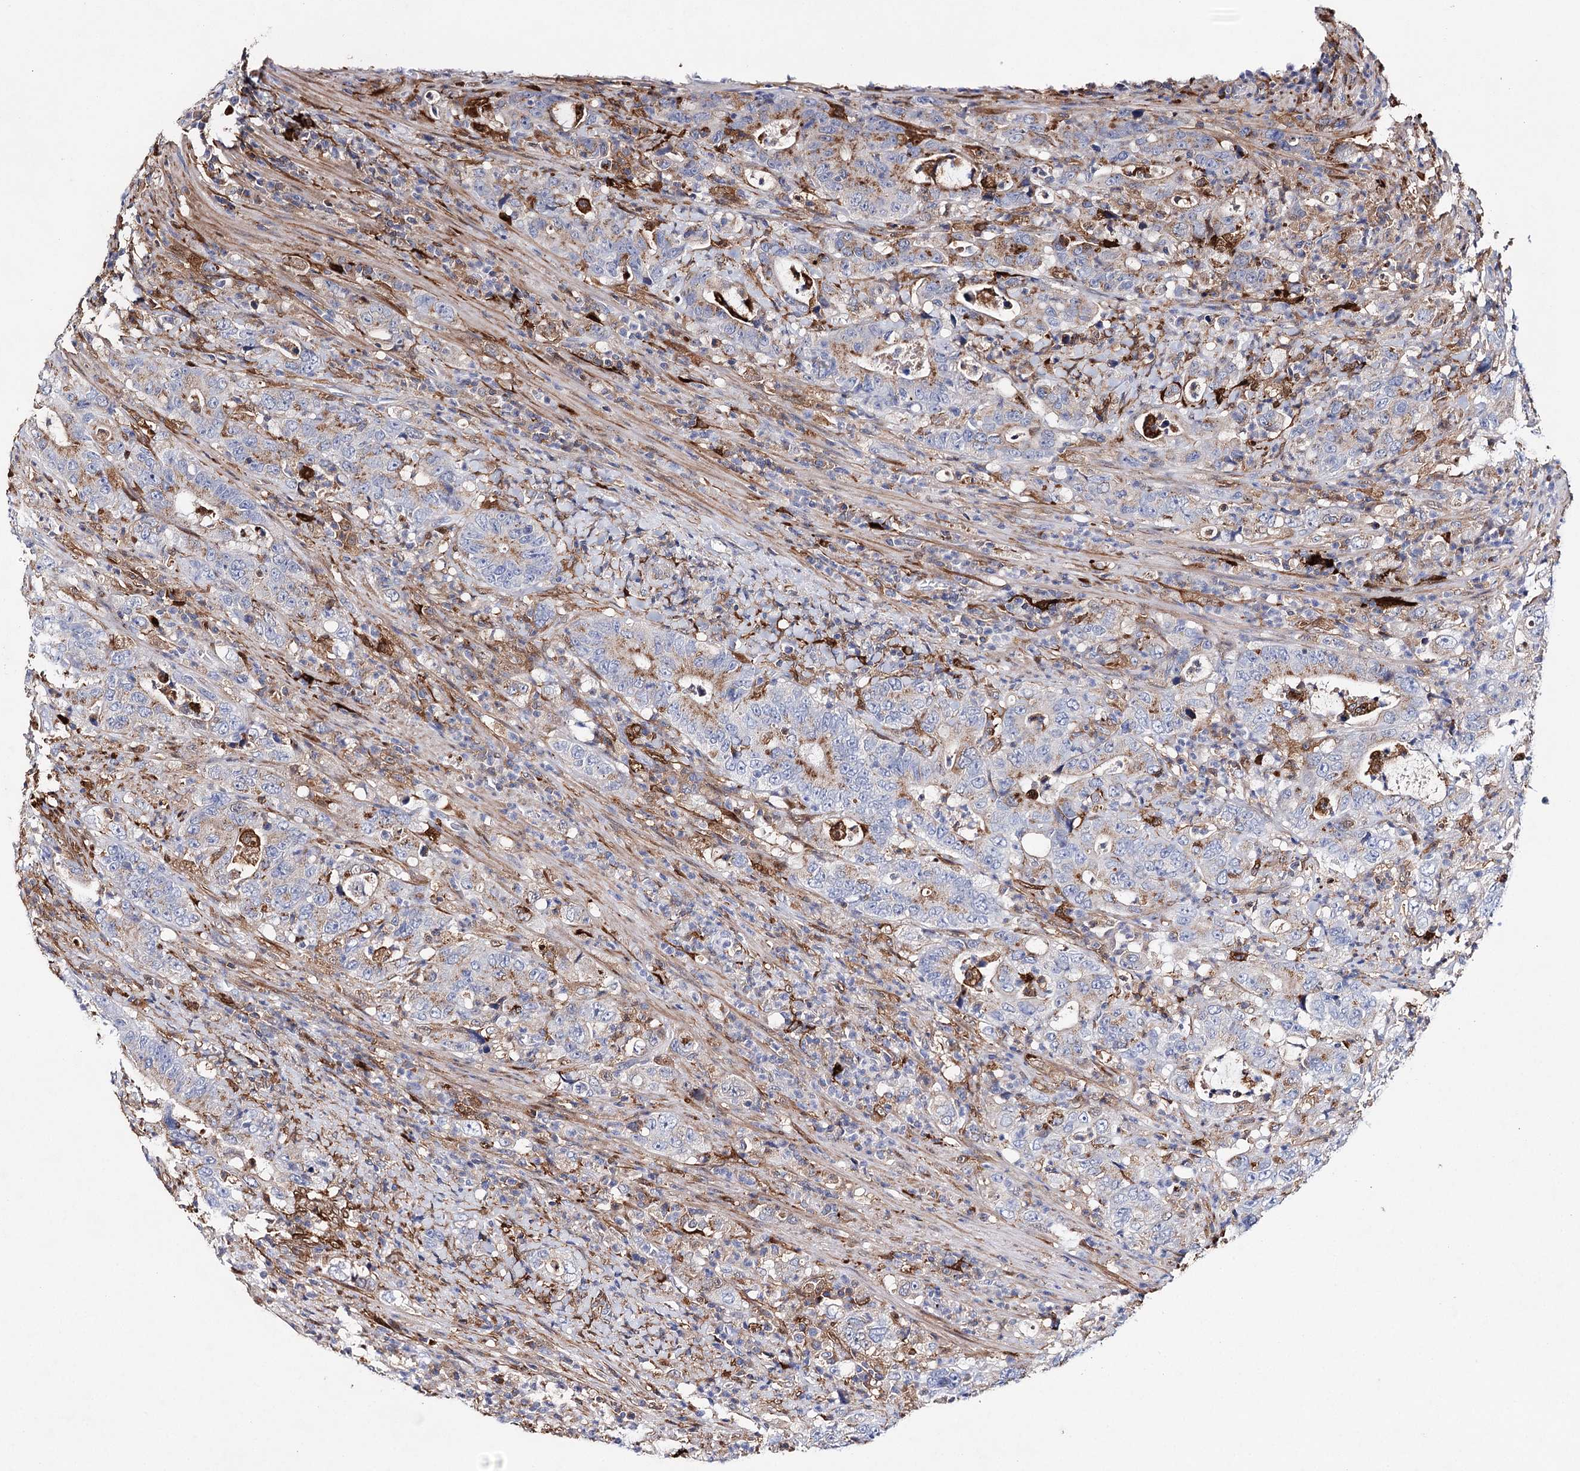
{"staining": {"intensity": "moderate", "quantity": "25%-75%", "location": "cytoplasmic/membranous"}, "tissue": "colorectal cancer", "cell_type": "Tumor cells", "image_type": "cancer", "snomed": [{"axis": "morphology", "description": "Adenocarcinoma, NOS"}, {"axis": "topography", "description": "Colon"}], "caption": "Colorectal cancer (adenocarcinoma) stained with a brown dye displays moderate cytoplasmic/membranous positive expression in about 25%-75% of tumor cells.", "gene": "CFAP46", "patient": {"sex": "female", "age": 75}}